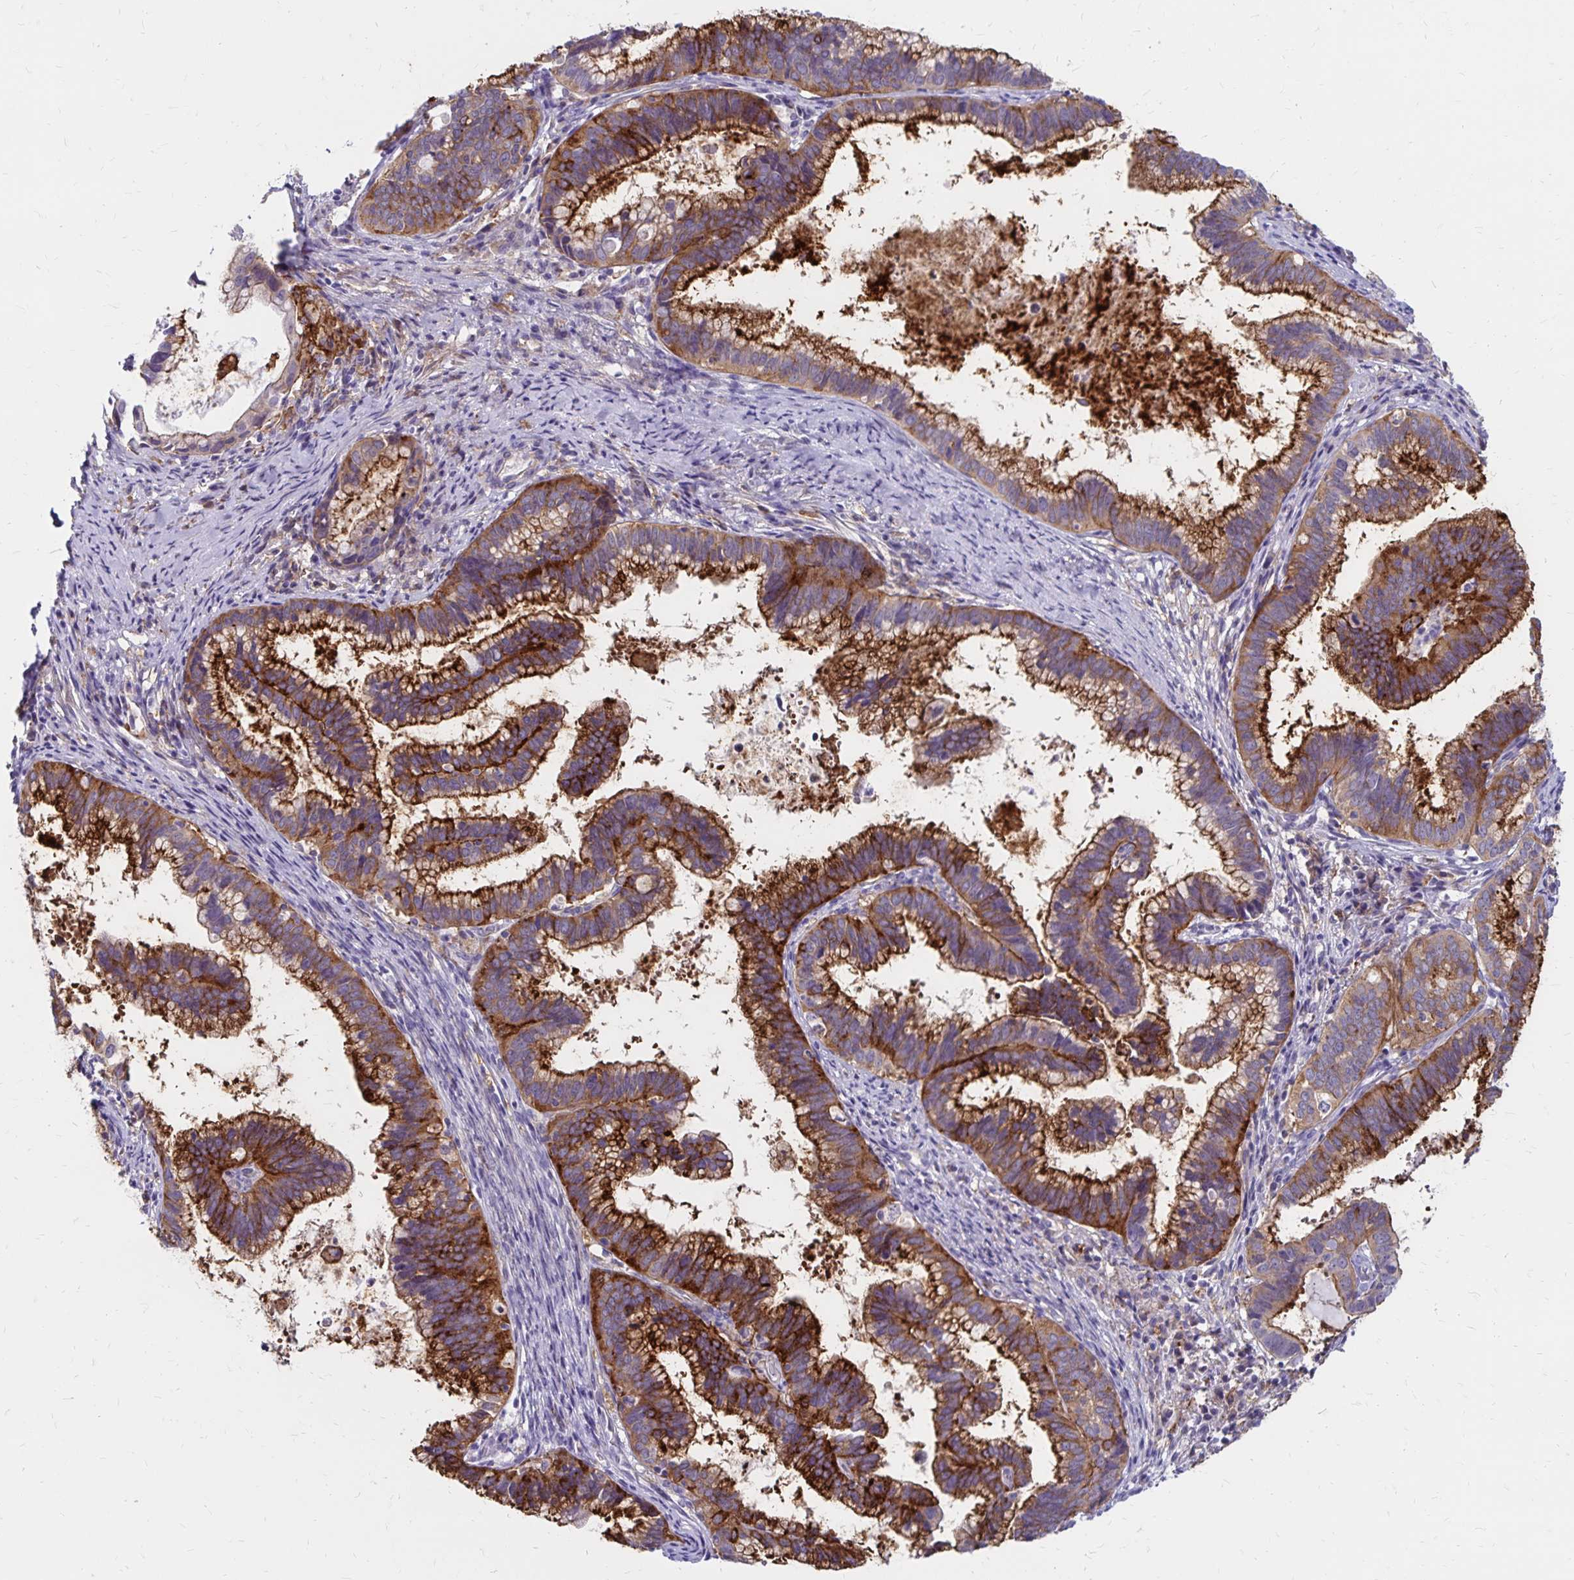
{"staining": {"intensity": "moderate", "quantity": ">75%", "location": "cytoplasmic/membranous"}, "tissue": "cervical cancer", "cell_type": "Tumor cells", "image_type": "cancer", "snomed": [{"axis": "morphology", "description": "Adenocarcinoma, NOS"}, {"axis": "topography", "description": "Cervix"}], "caption": "Moderate cytoplasmic/membranous protein staining is seen in about >75% of tumor cells in adenocarcinoma (cervical). (Brightfield microscopy of DAB IHC at high magnification).", "gene": "TNS3", "patient": {"sex": "female", "age": 61}}